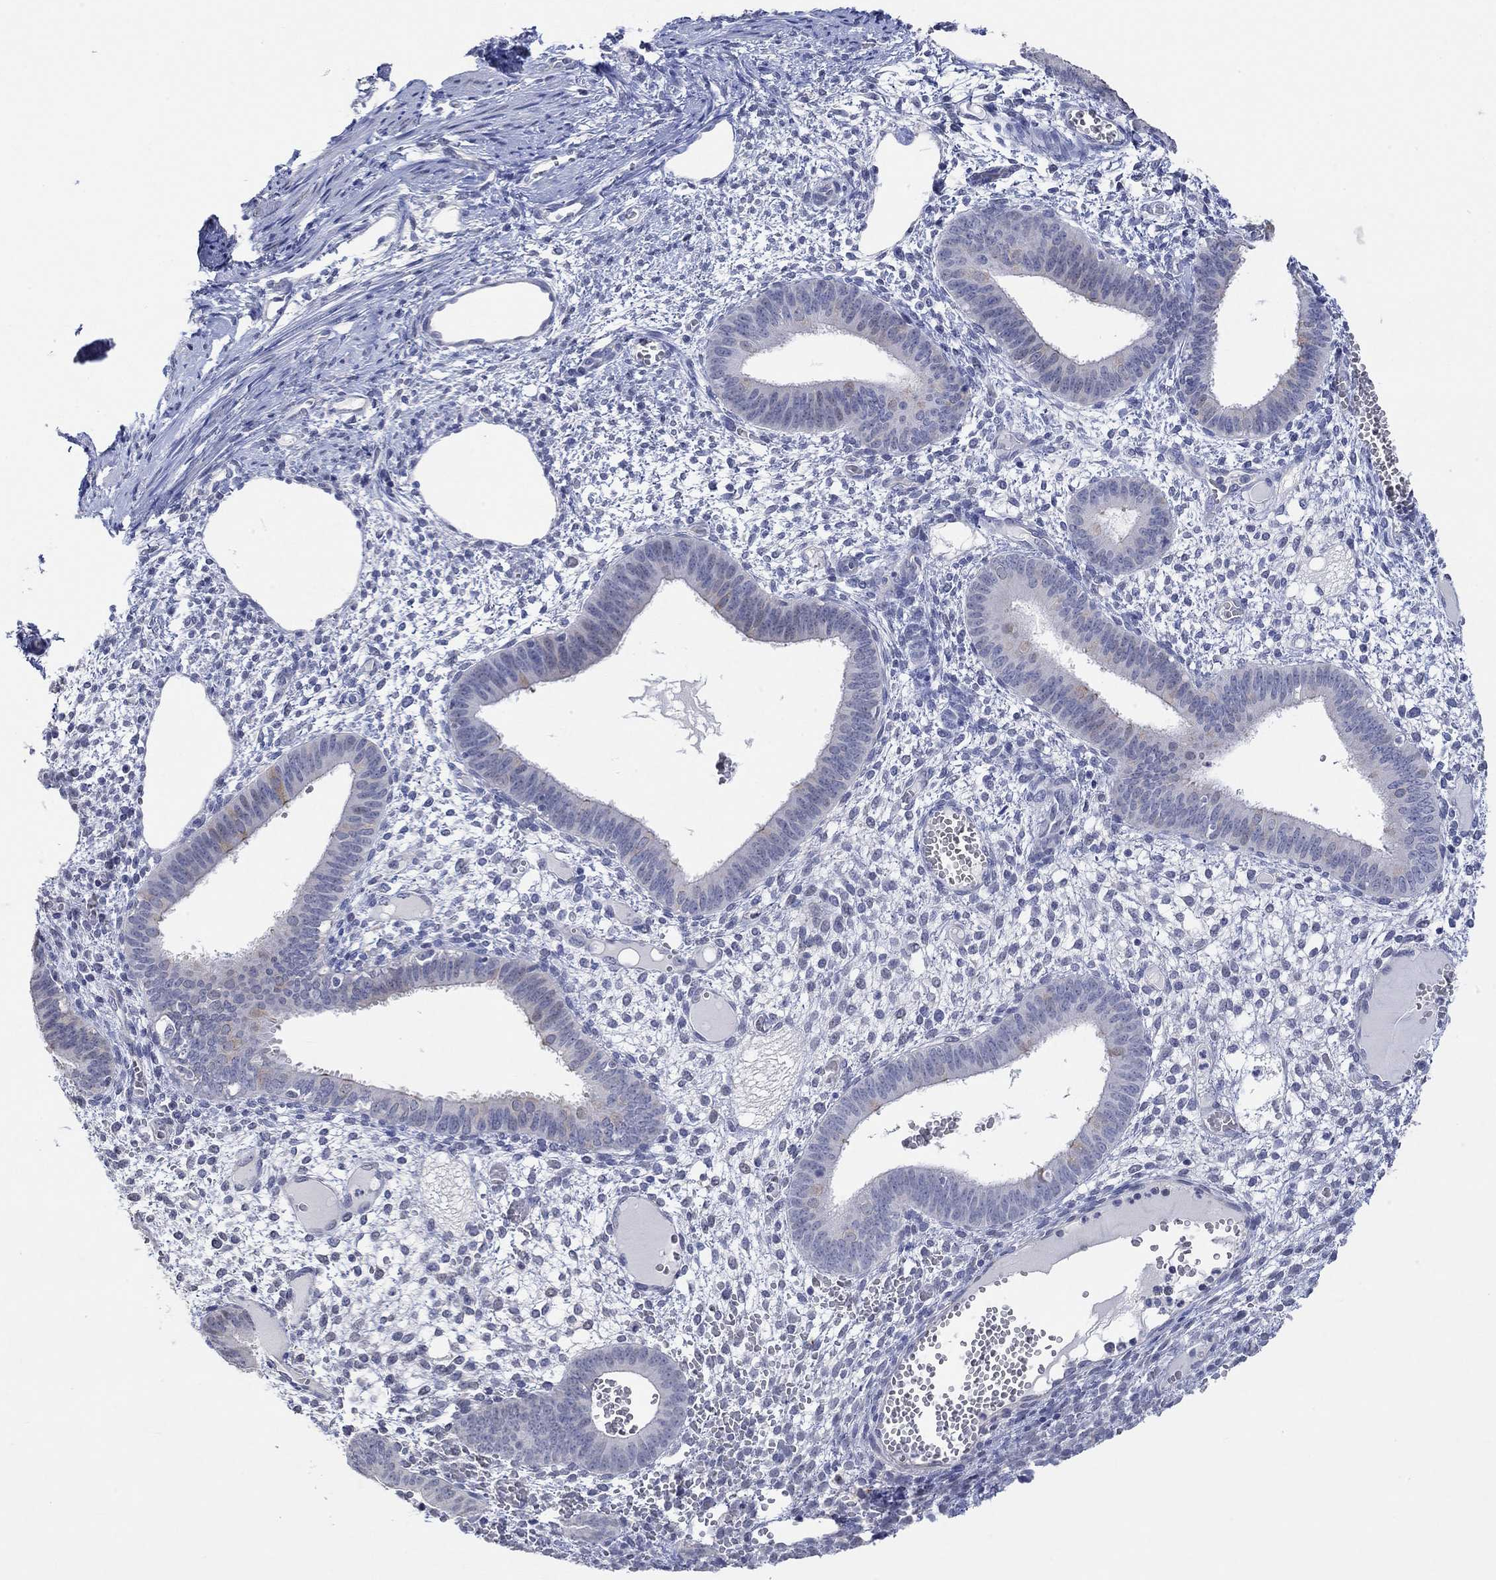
{"staining": {"intensity": "negative", "quantity": "none", "location": "none"}, "tissue": "endometrium", "cell_type": "Cells in endometrial stroma", "image_type": "normal", "snomed": [{"axis": "morphology", "description": "Normal tissue, NOS"}, {"axis": "topography", "description": "Endometrium"}], "caption": "Immunohistochemistry (IHC) of benign endometrium shows no staining in cells in endometrial stroma.", "gene": "PNMA5", "patient": {"sex": "female", "age": 42}}